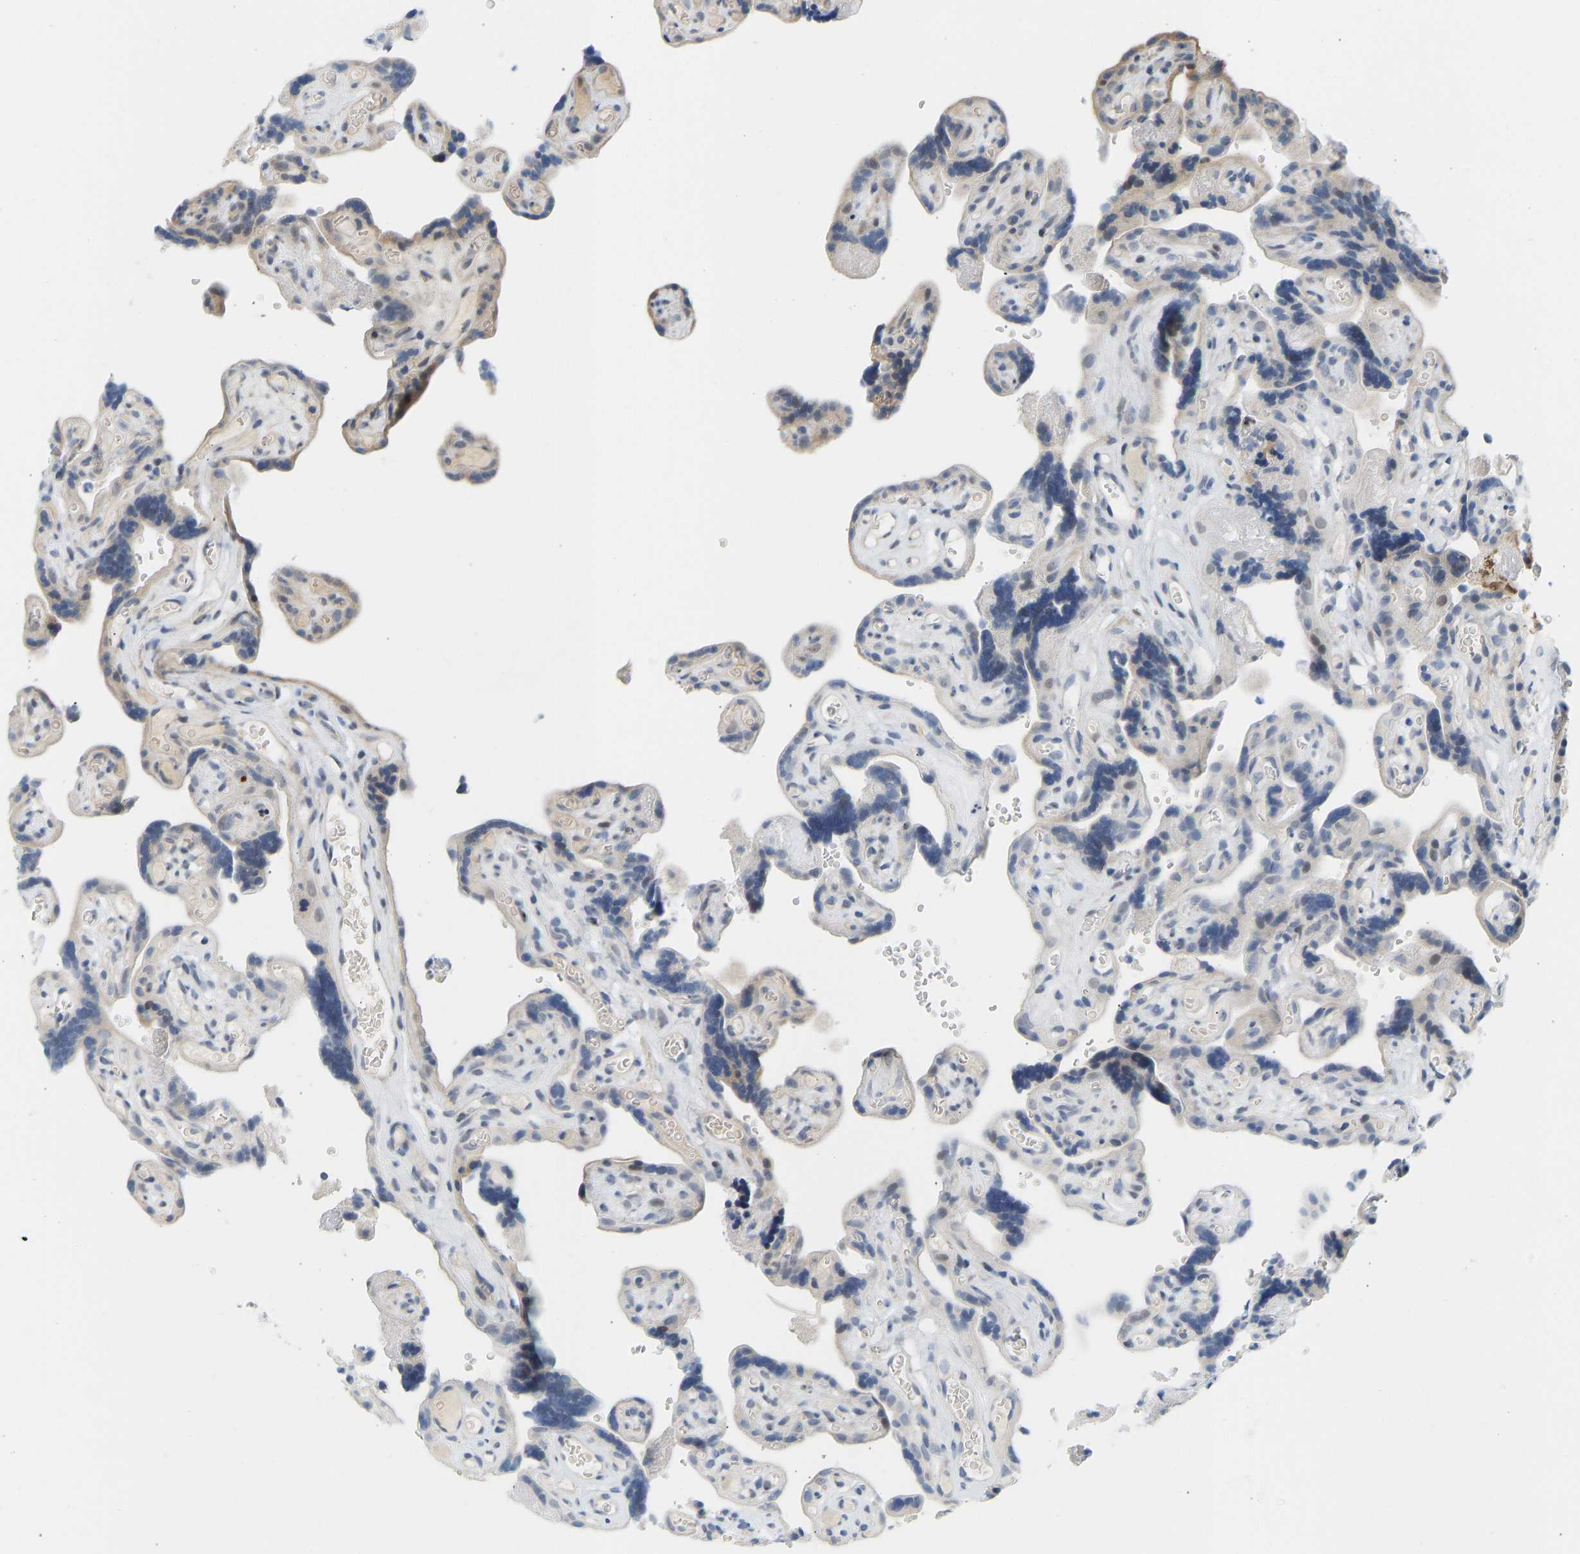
{"staining": {"intensity": "weak", "quantity": "<25%", "location": "nuclear"}, "tissue": "placenta", "cell_type": "Decidual cells", "image_type": "normal", "snomed": [{"axis": "morphology", "description": "Normal tissue, NOS"}, {"axis": "topography", "description": "Placenta"}], "caption": "Decidual cells are negative for protein expression in normal human placenta.", "gene": "BAG1", "patient": {"sex": "female", "age": 30}}